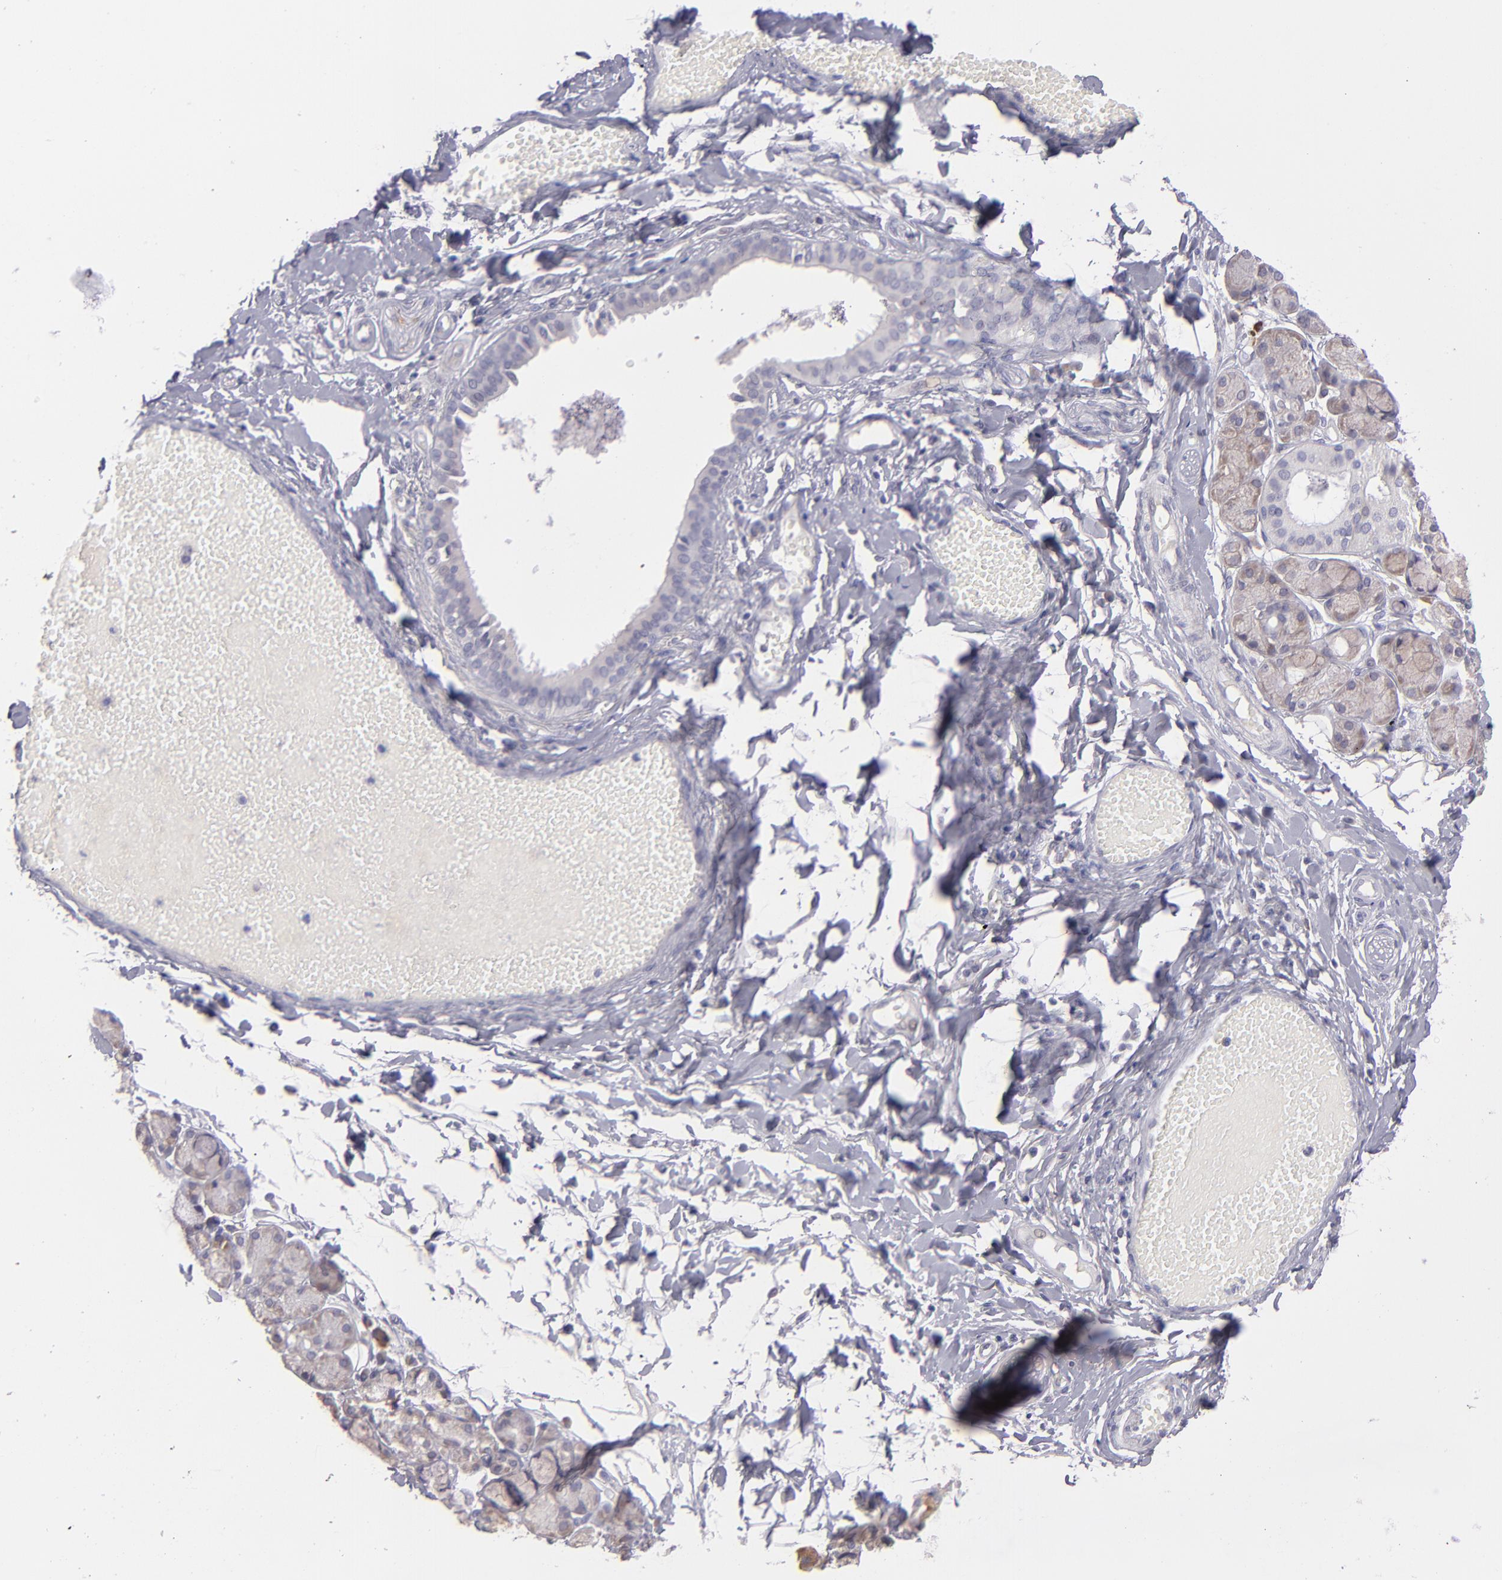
{"staining": {"intensity": "weak", "quantity": ">75%", "location": "cytoplasmic/membranous"}, "tissue": "salivary gland", "cell_type": "Glandular cells", "image_type": "normal", "snomed": [{"axis": "morphology", "description": "Normal tissue, NOS"}, {"axis": "topography", "description": "Skeletal muscle"}, {"axis": "topography", "description": "Oral tissue"}, {"axis": "topography", "description": "Salivary gland"}, {"axis": "topography", "description": "Peripheral nerve tissue"}], "caption": "Salivary gland stained for a protein reveals weak cytoplasmic/membranous positivity in glandular cells. (Stains: DAB (3,3'-diaminobenzidine) in brown, nuclei in blue, Microscopy: brightfield microscopy at high magnification).", "gene": "TRAF3", "patient": {"sex": "male", "age": 54}}